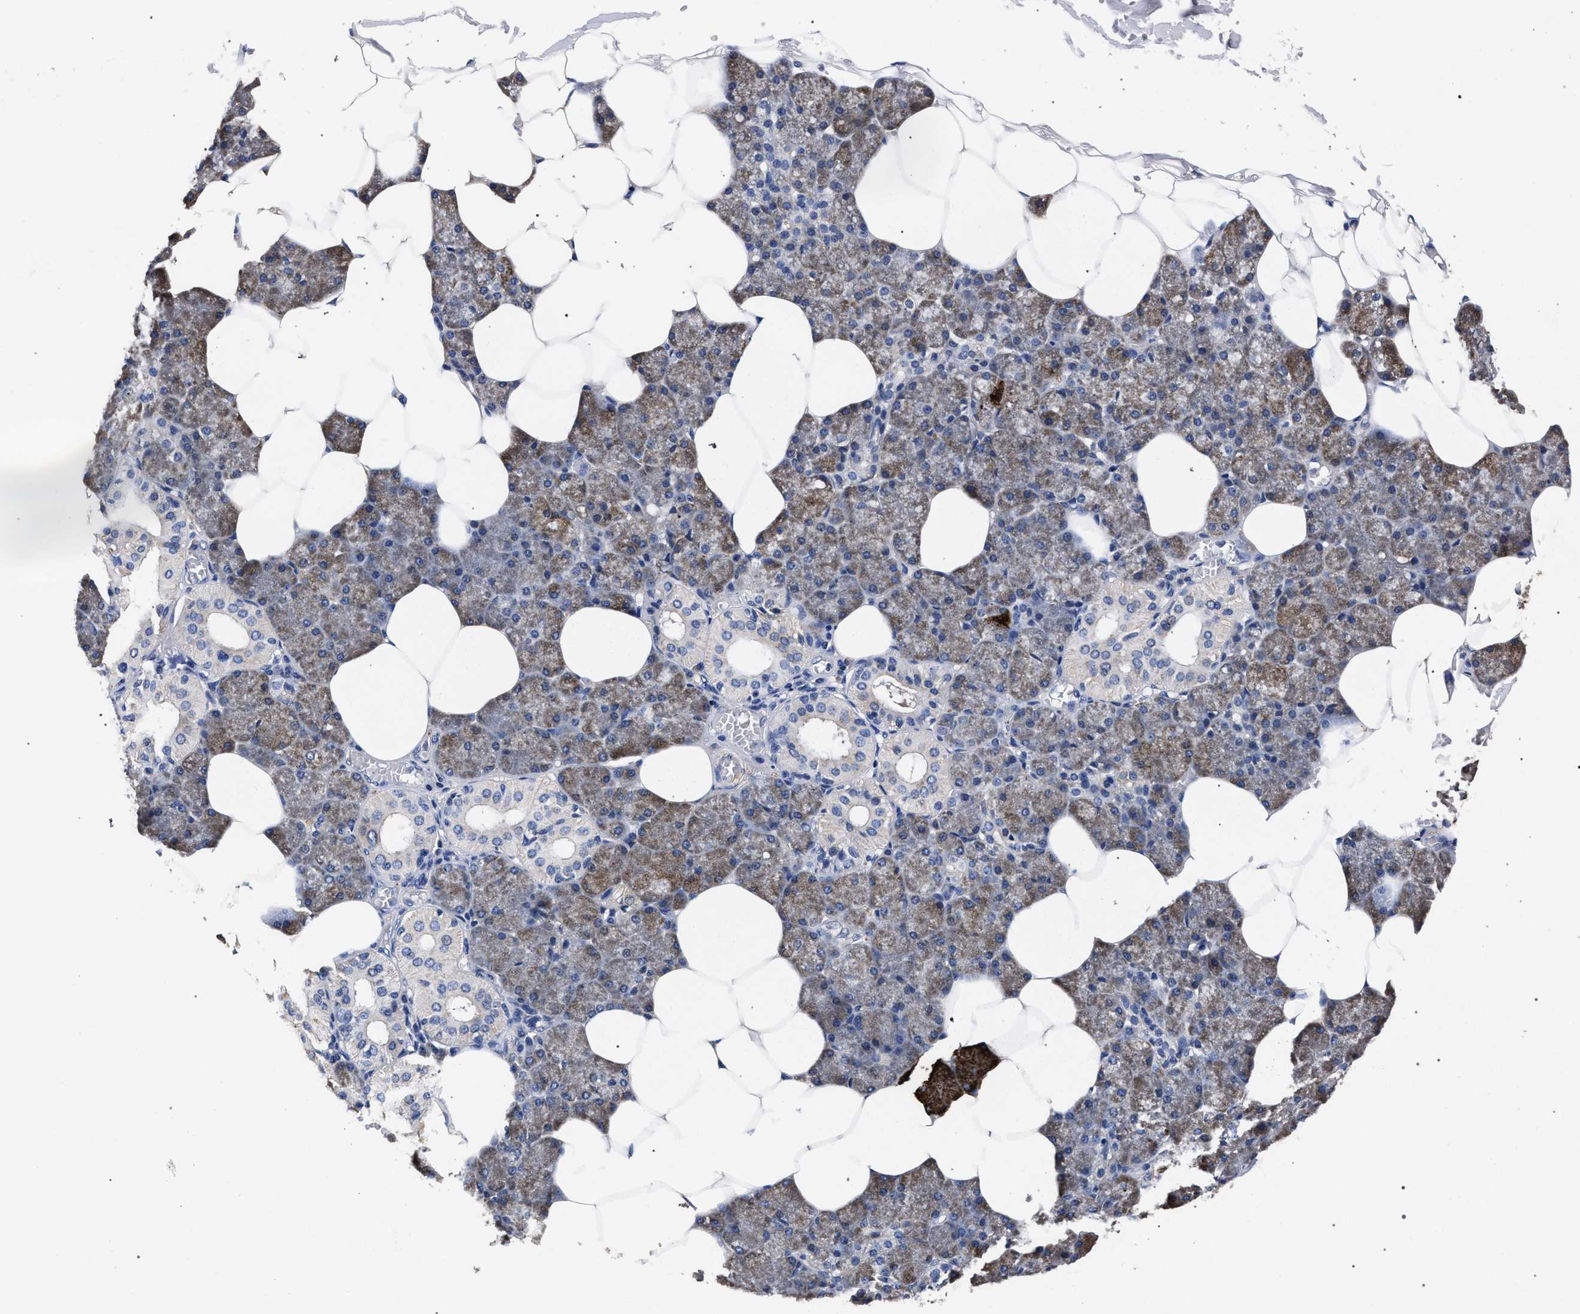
{"staining": {"intensity": "moderate", "quantity": "25%-75%", "location": "cytoplasmic/membranous"}, "tissue": "salivary gland", "cell_type": "Glandular cells", "image_type": "normal", "snomed": [{"axis": "morphology", "description": "Normal tissue, NOS"}, {"axis": "topography", "description": "Salivary gland"}], "caption": "Immunohistochemistry (IHC) image of normal salivary gland stained for a protein (brown), which demonstrates medium levels of moderate cytoplasmic/membranous staining in approximately 25%-75% of glandular cells.", "gene": "CFAP95", "patient": {"sex": "male", "age": 62}}